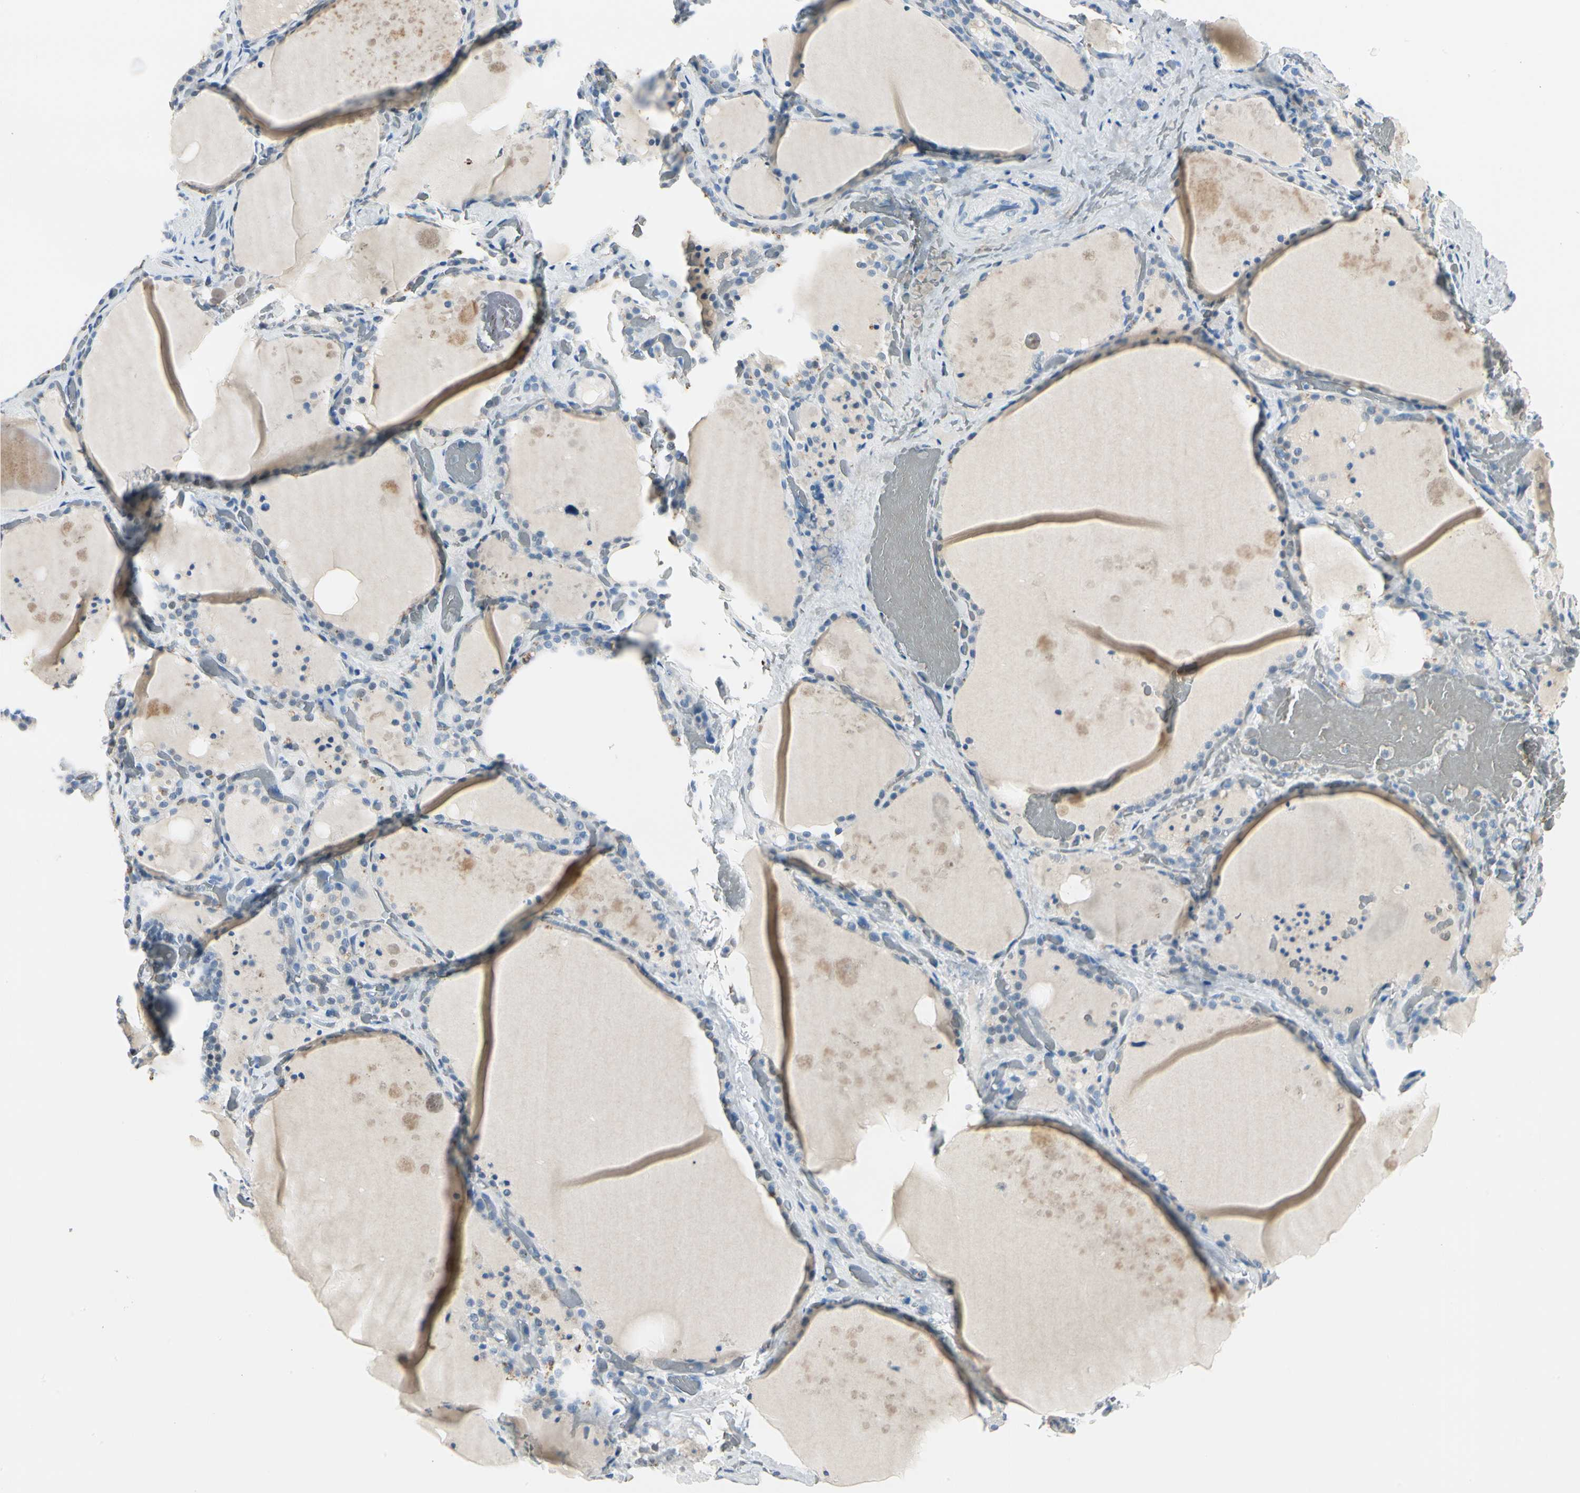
{"staining": {"intensity": "negative", "quantity": "none", "location": "none"}, "tissue": "thyroid gland", "cell_type": "Glandular cells", "image_type": "normal", "snomed": [{"axis": "morphology", "description": "Normal tissue, NOS"}, {"axis": "topography", "description": "Thyroid gland"}], "caption": "A histopathology image of thyroid gland stained for a protein displays no brown staining in glandular cells.", "gene": "CA1", "patient": {"sex": "male", "age": 61}}